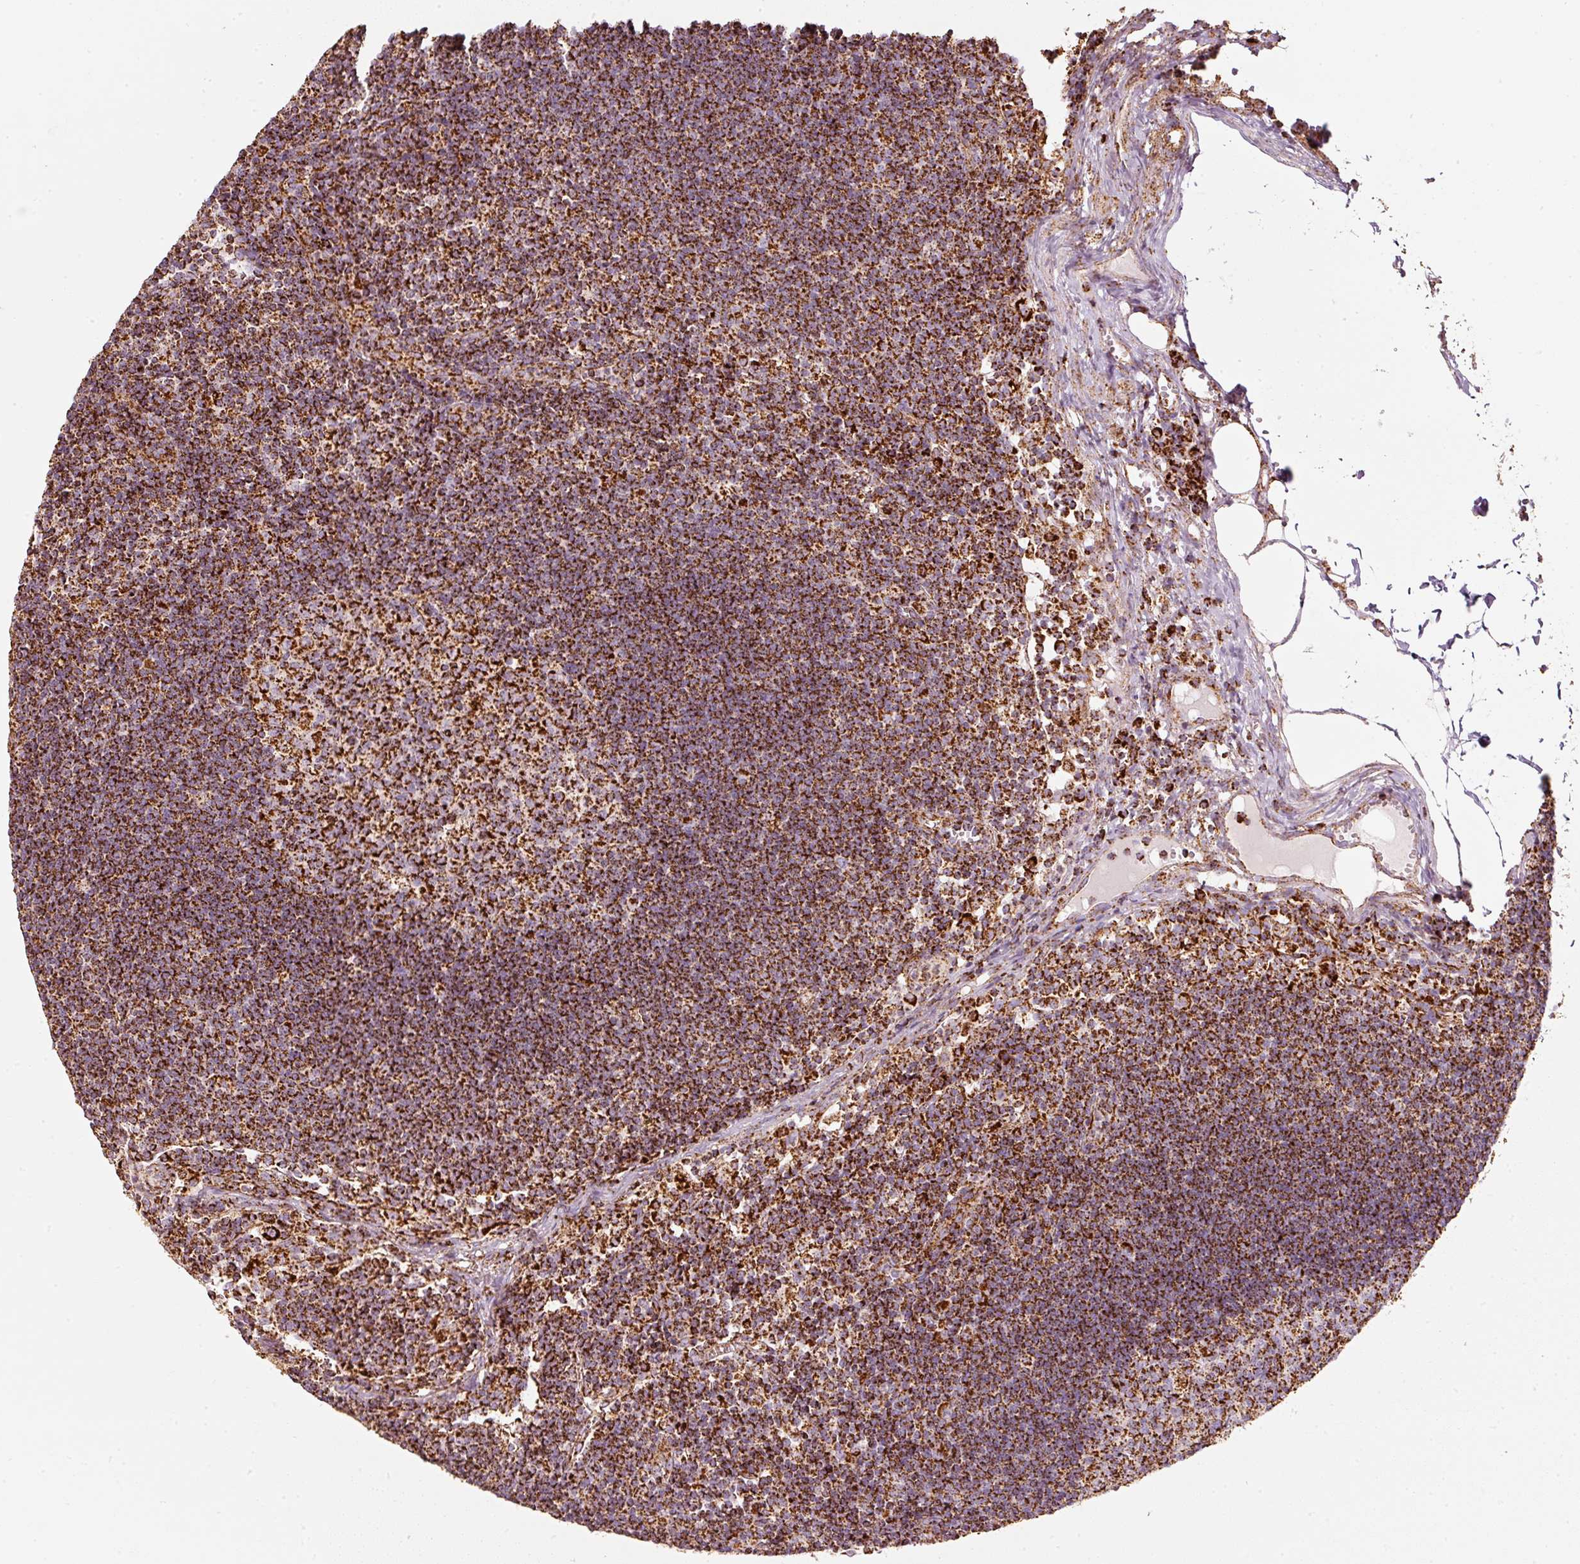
{"staining": {"intensity": "strong", "quantity": ">75%", "location": "cytoplasmic/membranous"}, "tissue": "lymph node", "cell_type": "Germinal center cells", "image_type": "normal", "snomed": [{"axis": "morphology", "description": "Normal tissue, NOS"}, {"axis": "topography", "description": "Lymph node"}], "caption": "Immunohistochemical staining of benign human lymph node exhibits >75% levels of strong cytoplasmic/membranous protein positivity in about >75% of germinal center cells. The protein is stained brown, and the nuclei are stained in blue (DAB IHC with brightfield microscopy, high magnification).", "gene": "UQCRC1", "patient": {"sex": "female", "age": 29}}